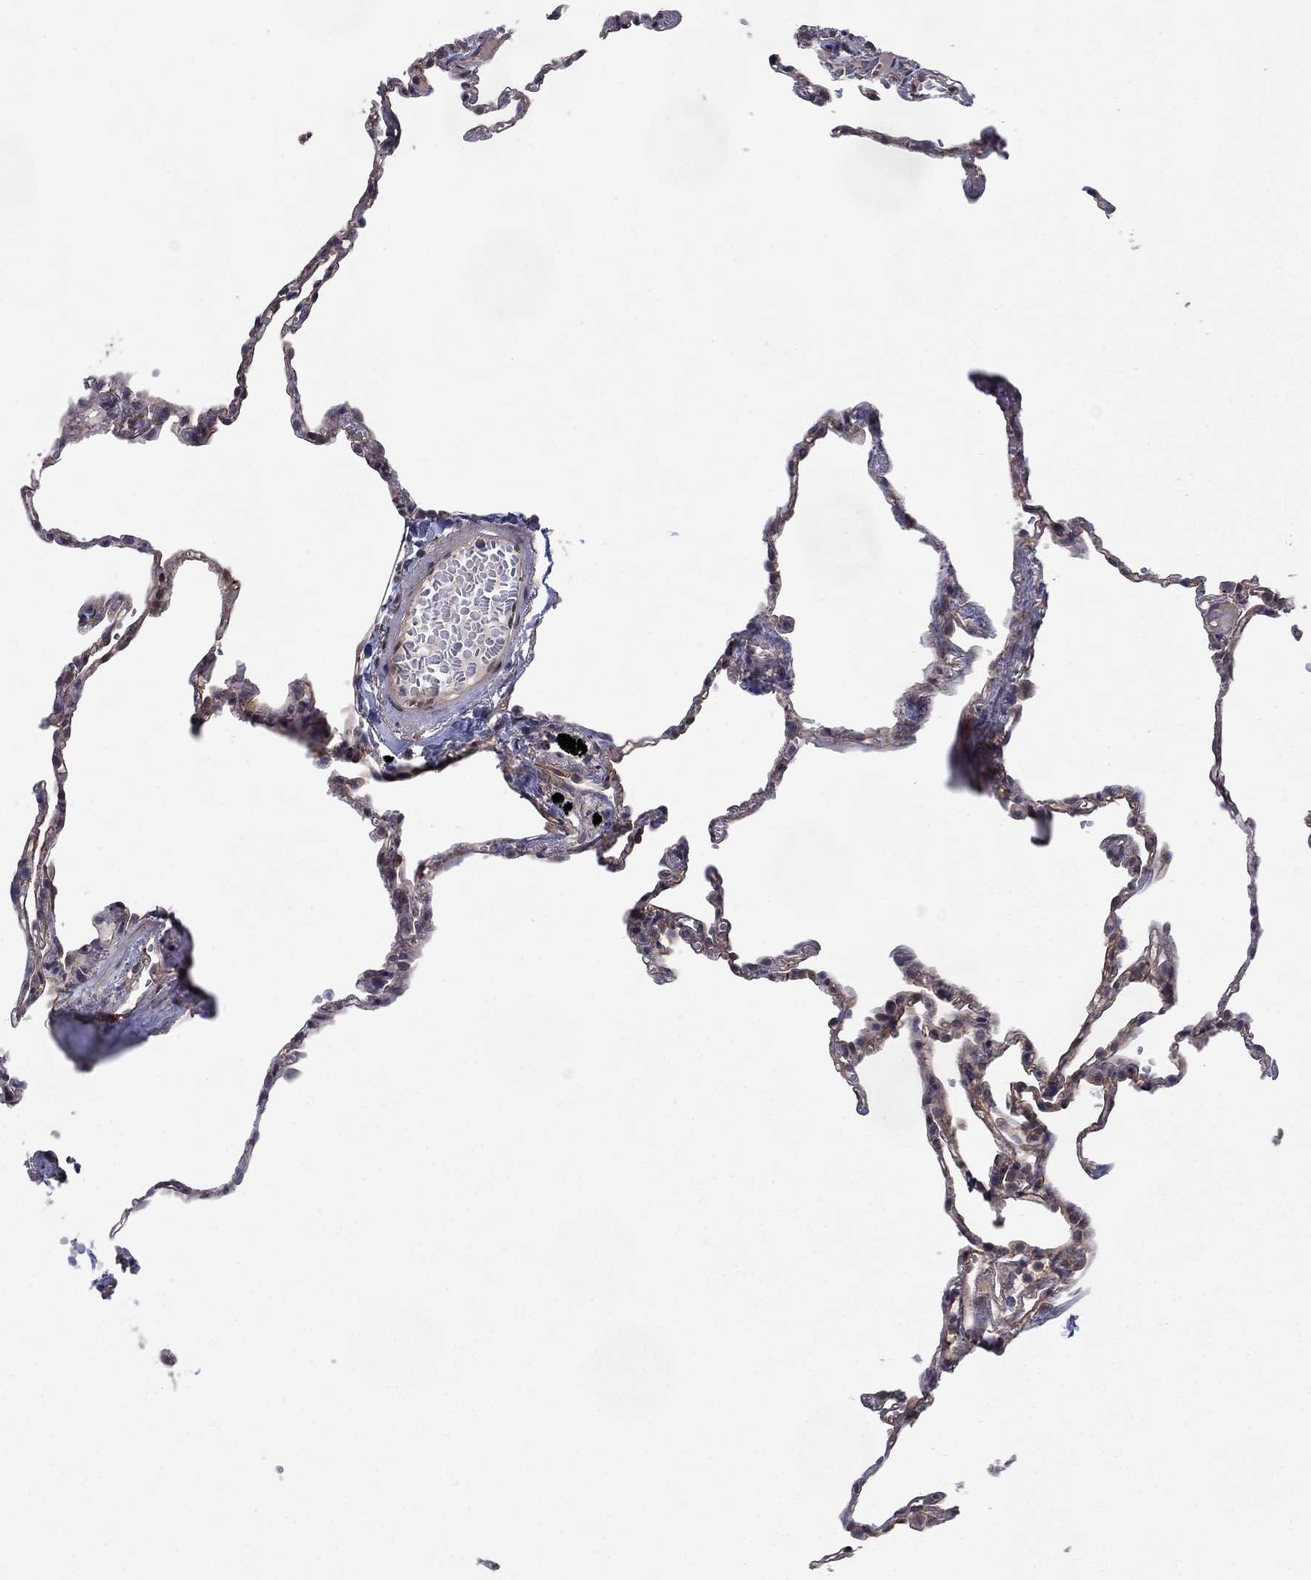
{"staining": {"intensity": "weak", "quantity": "<25%", "location": "cytoplasmic/membranous,nuclear"}, "tissue": "lung", "cell_type": "Alveolar cells", "image_type": "normal", "snomed": [{"axis": "morphology", "description": "Normal tissue, NOS"}, {"axis": "topography", "description": "Lung"}], "caption": "This is an immunohistochemistry photomicrograph of benign lung. There is no positivity in alveolar cells.", "gene": "SH3RF1", "patient": {"sex": "male", "age": 78}}